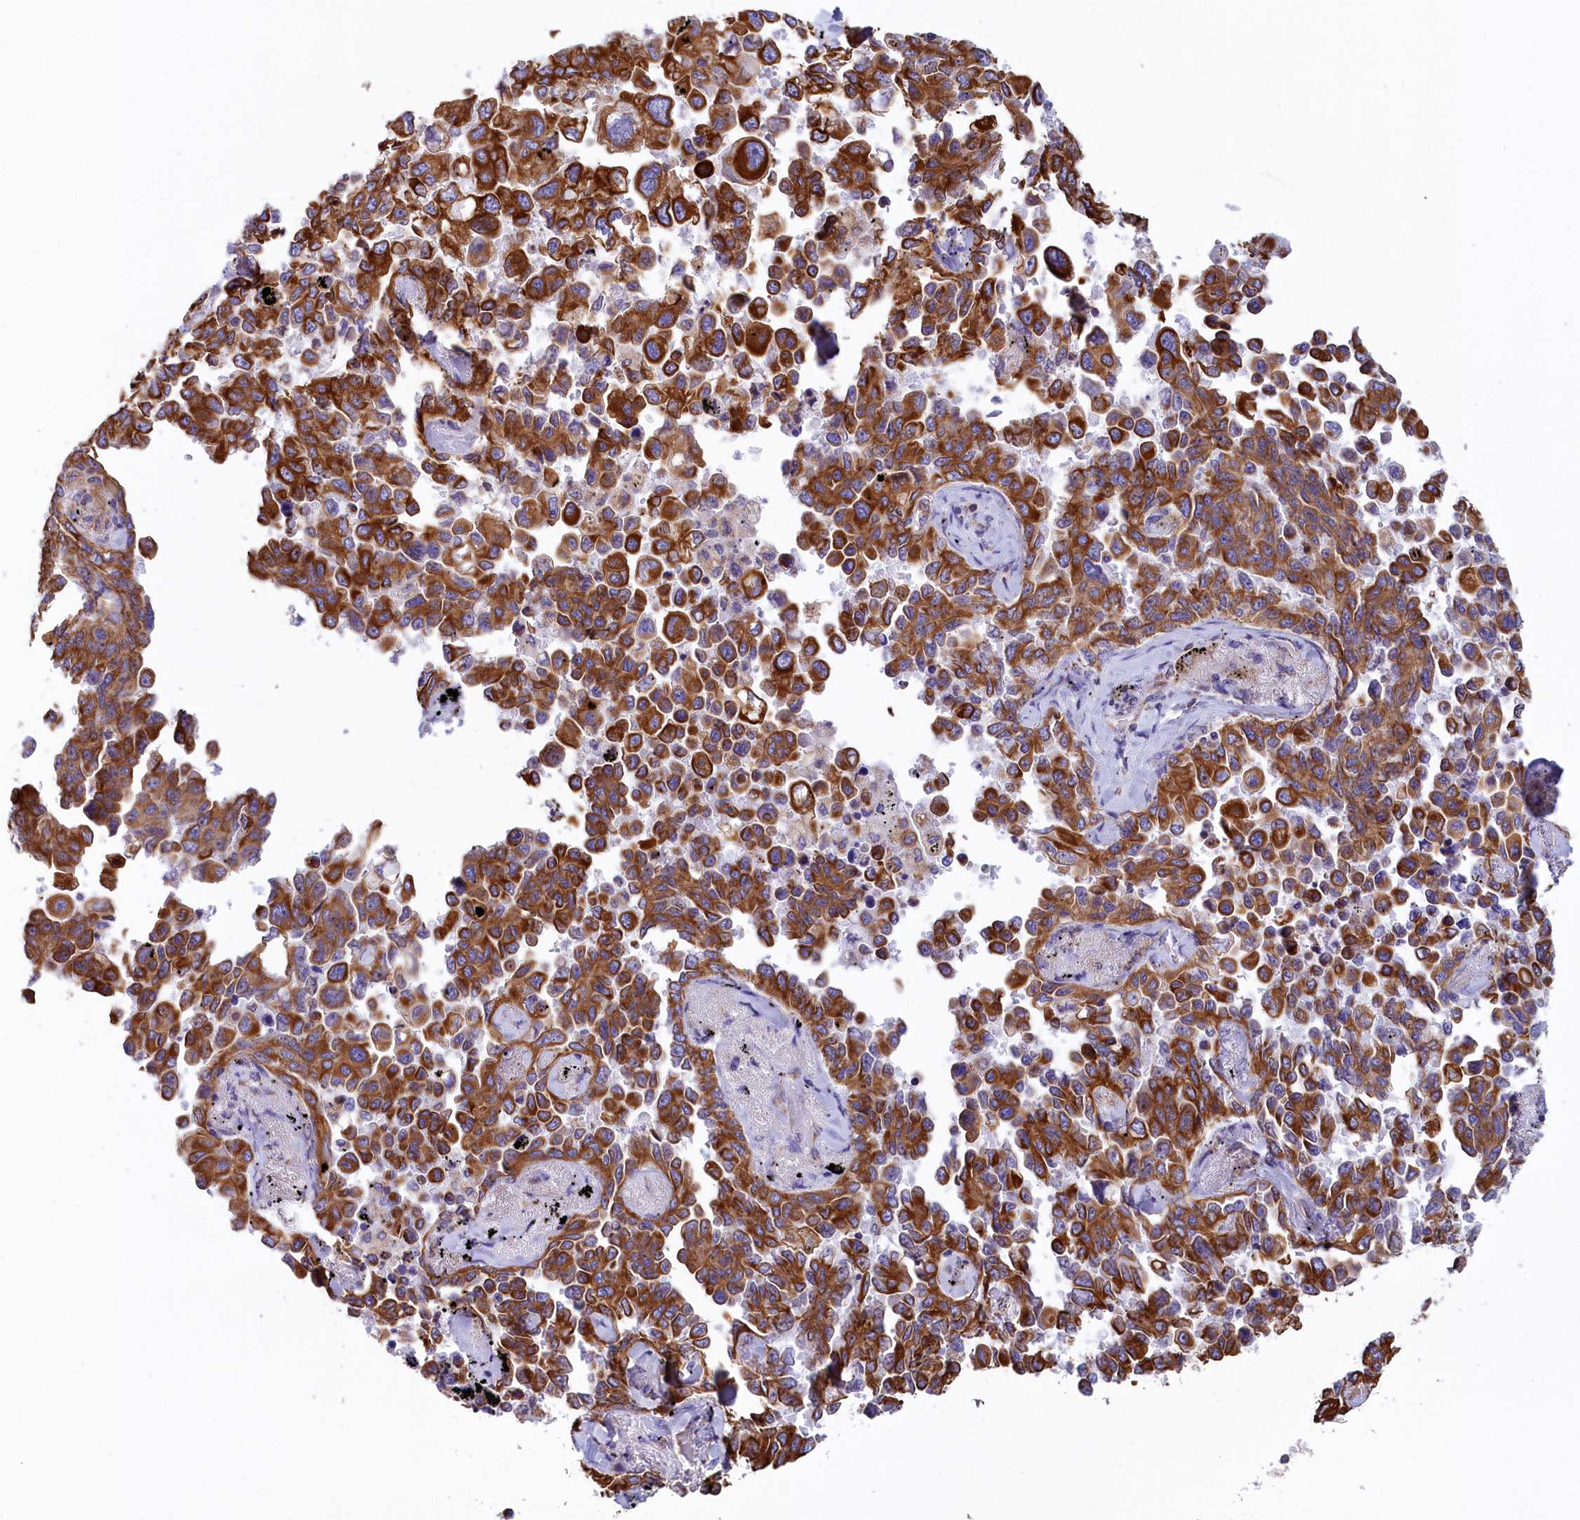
{"staining": {"intensity": "strong", "quantity": ">75%", "location": "cytoplasmic/membranous"}, "tissue": "lung cancer", "cell_type": "Tumor cells", "image_type": "cancer", "snomed": [{"axis": "morphology", "description": "Adenocarcinoma, NOS"}, {"axis": "topography", "description": "Lung"}], "caption": "Tumor cells demonstrate high levels of strong cytoplasmic/membranous expression in about >75% of cells in lung cancer.", "gene": "GATB", "patient": {"sex": "female", "age": 67}}